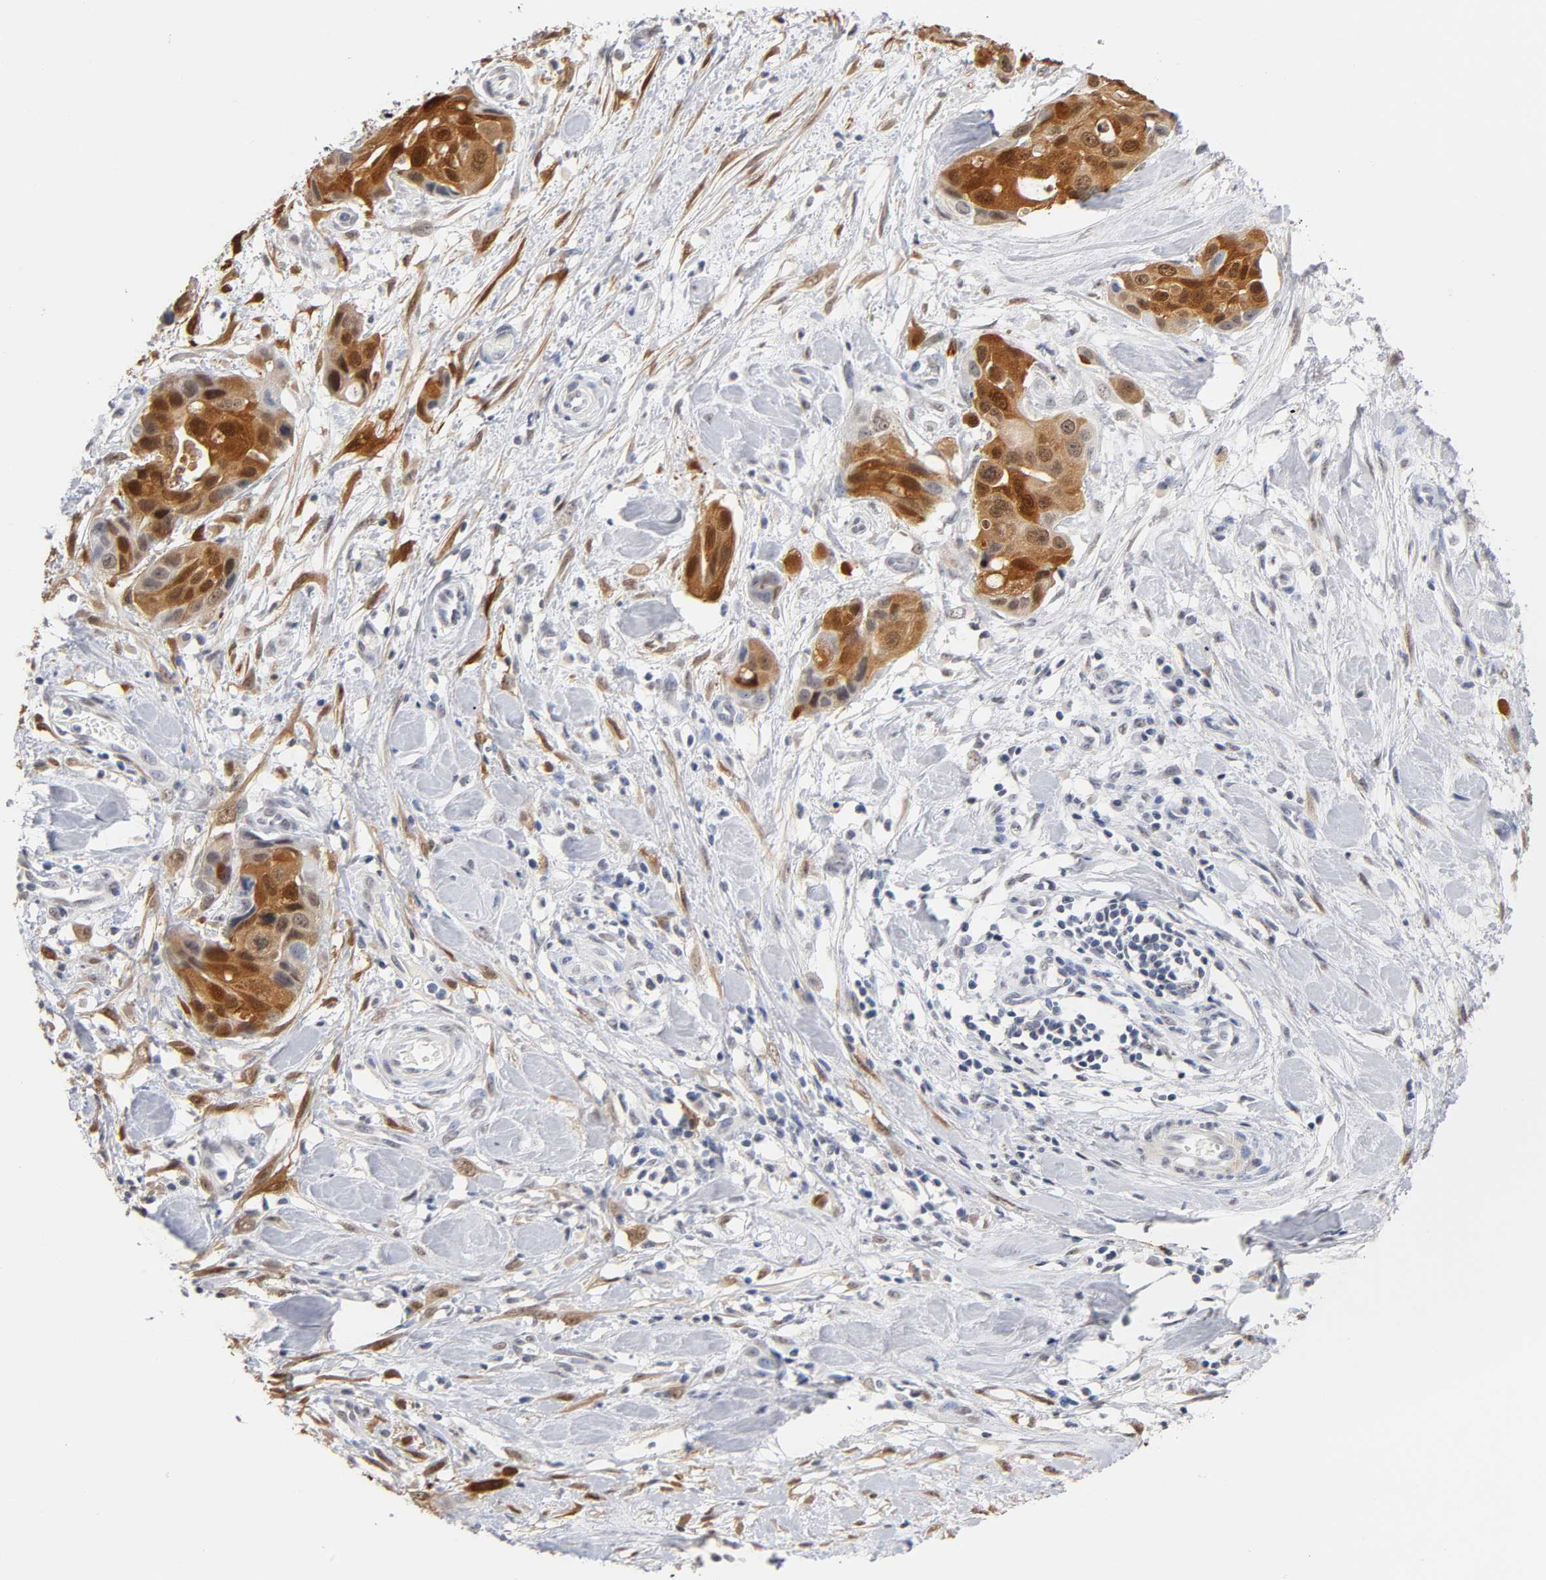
{"staining": {"intensity": "strong", "quantity": ">75%", "location": "cytoplasmic/membranous,nuclear"}, "tissue": "pancreatic cancer", "cell_type": "Tumor cells", "image_type": "cancer", "snomed": [{"axis": "morphology", "description": "Adenocarcinoma, NOS"}, {"axis": "topography", "description": "Pancreas"}], "caption": "This is an image of immunohistochemistry (IHC) staining of pancreatic adenocarcinoma, which shows strong expression in the cytoplasmic/membranous and nuclear of tumor cells.", "gene": "CRABP2", "patient": {"sex": "female", "age": 60}}